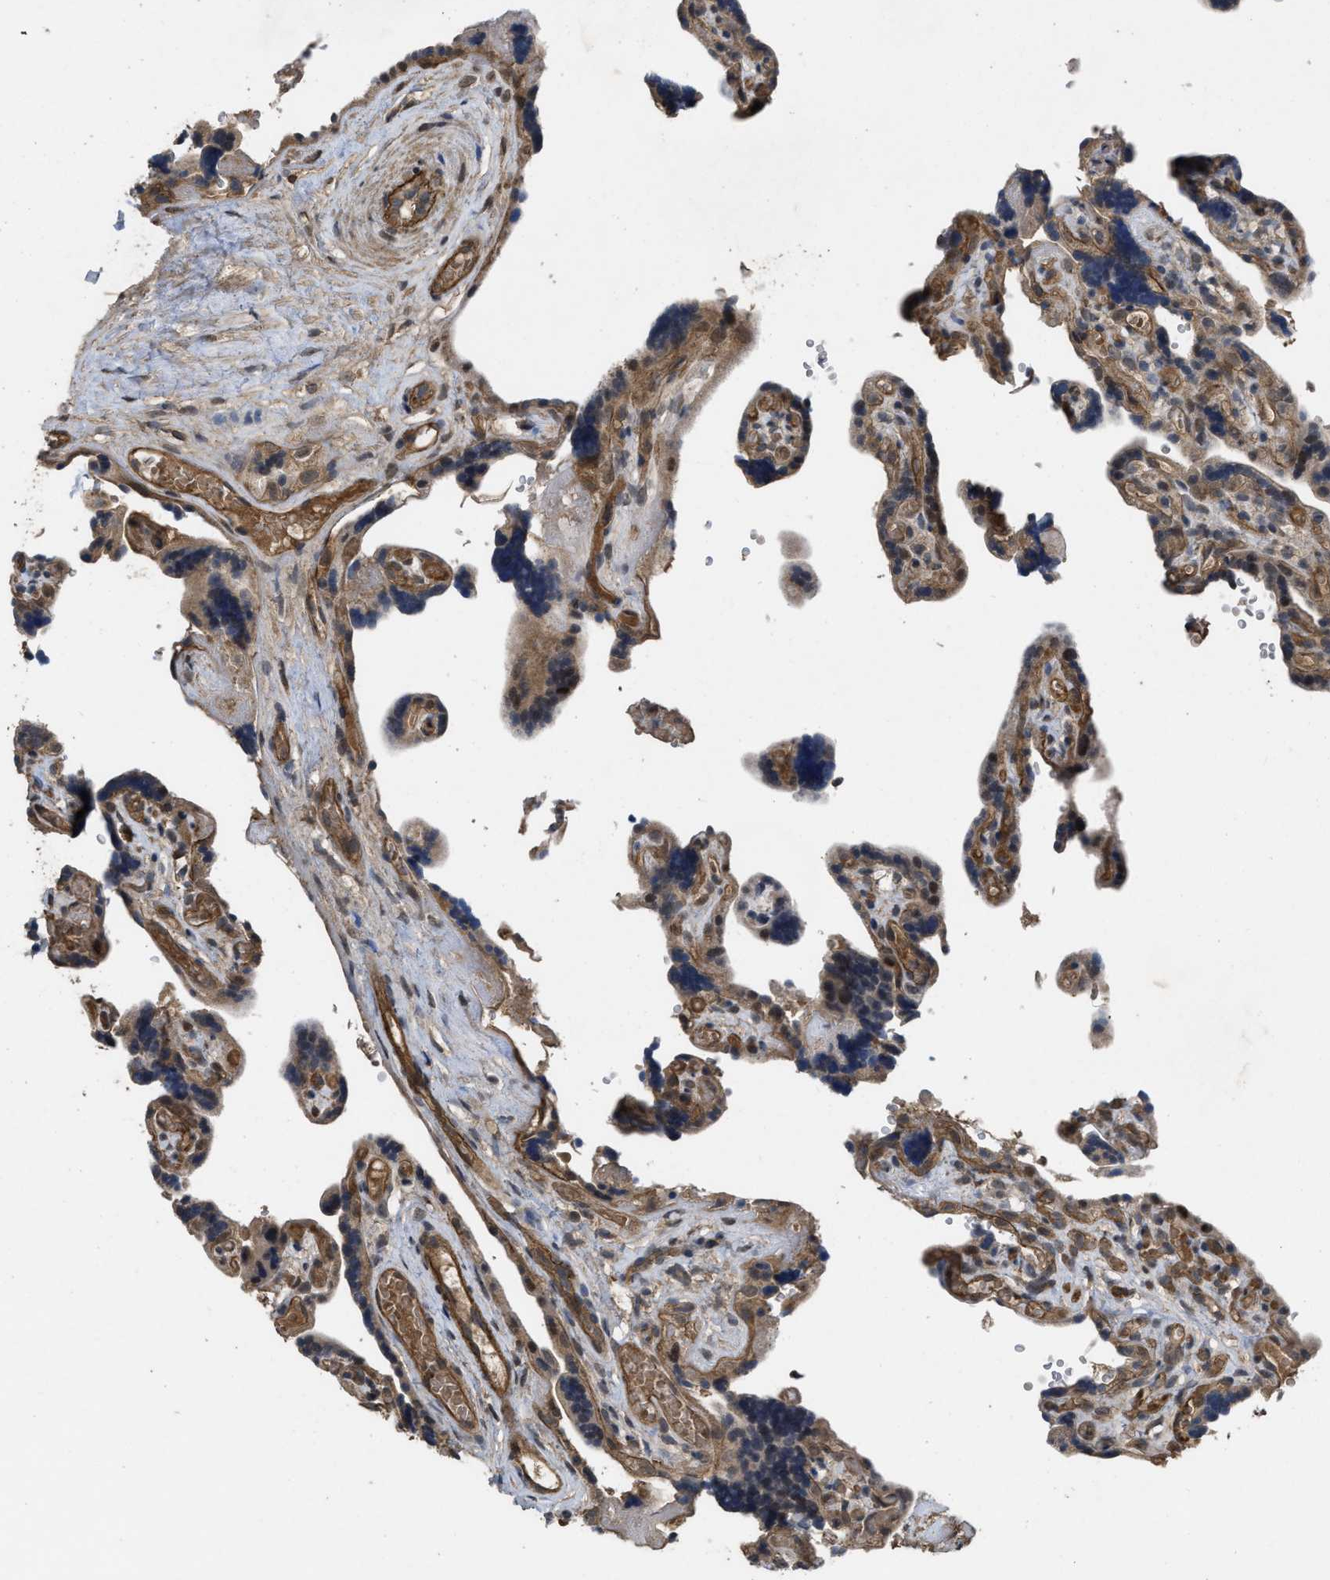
{"staining": {"intensity": "moderate", "quantity": ">75%", "location": "cytoplasmic/membranous,nuclear"}, "tissue": "placenta", "cell_type": "Decidual cells", "image_type": "normal", "snomed": [{"axis": "morphology", "description": "Normal tissue, NOS"}, {"axis": "topography", "description": "Placenta"}], "caption": "Immunohistochemistry micrograph of normal placenta: placenta stained using immunohistochemistry (IHC) demonstrates medium levels of moderate protein expression localized specifically in the cytoplasmic/membranous,nuclear of decidual cells, appearing as a cytoplasmic/membranous,nuclear brown color.", "gene": "UTRN", "patient": {"sex": "female", "age": 30}}